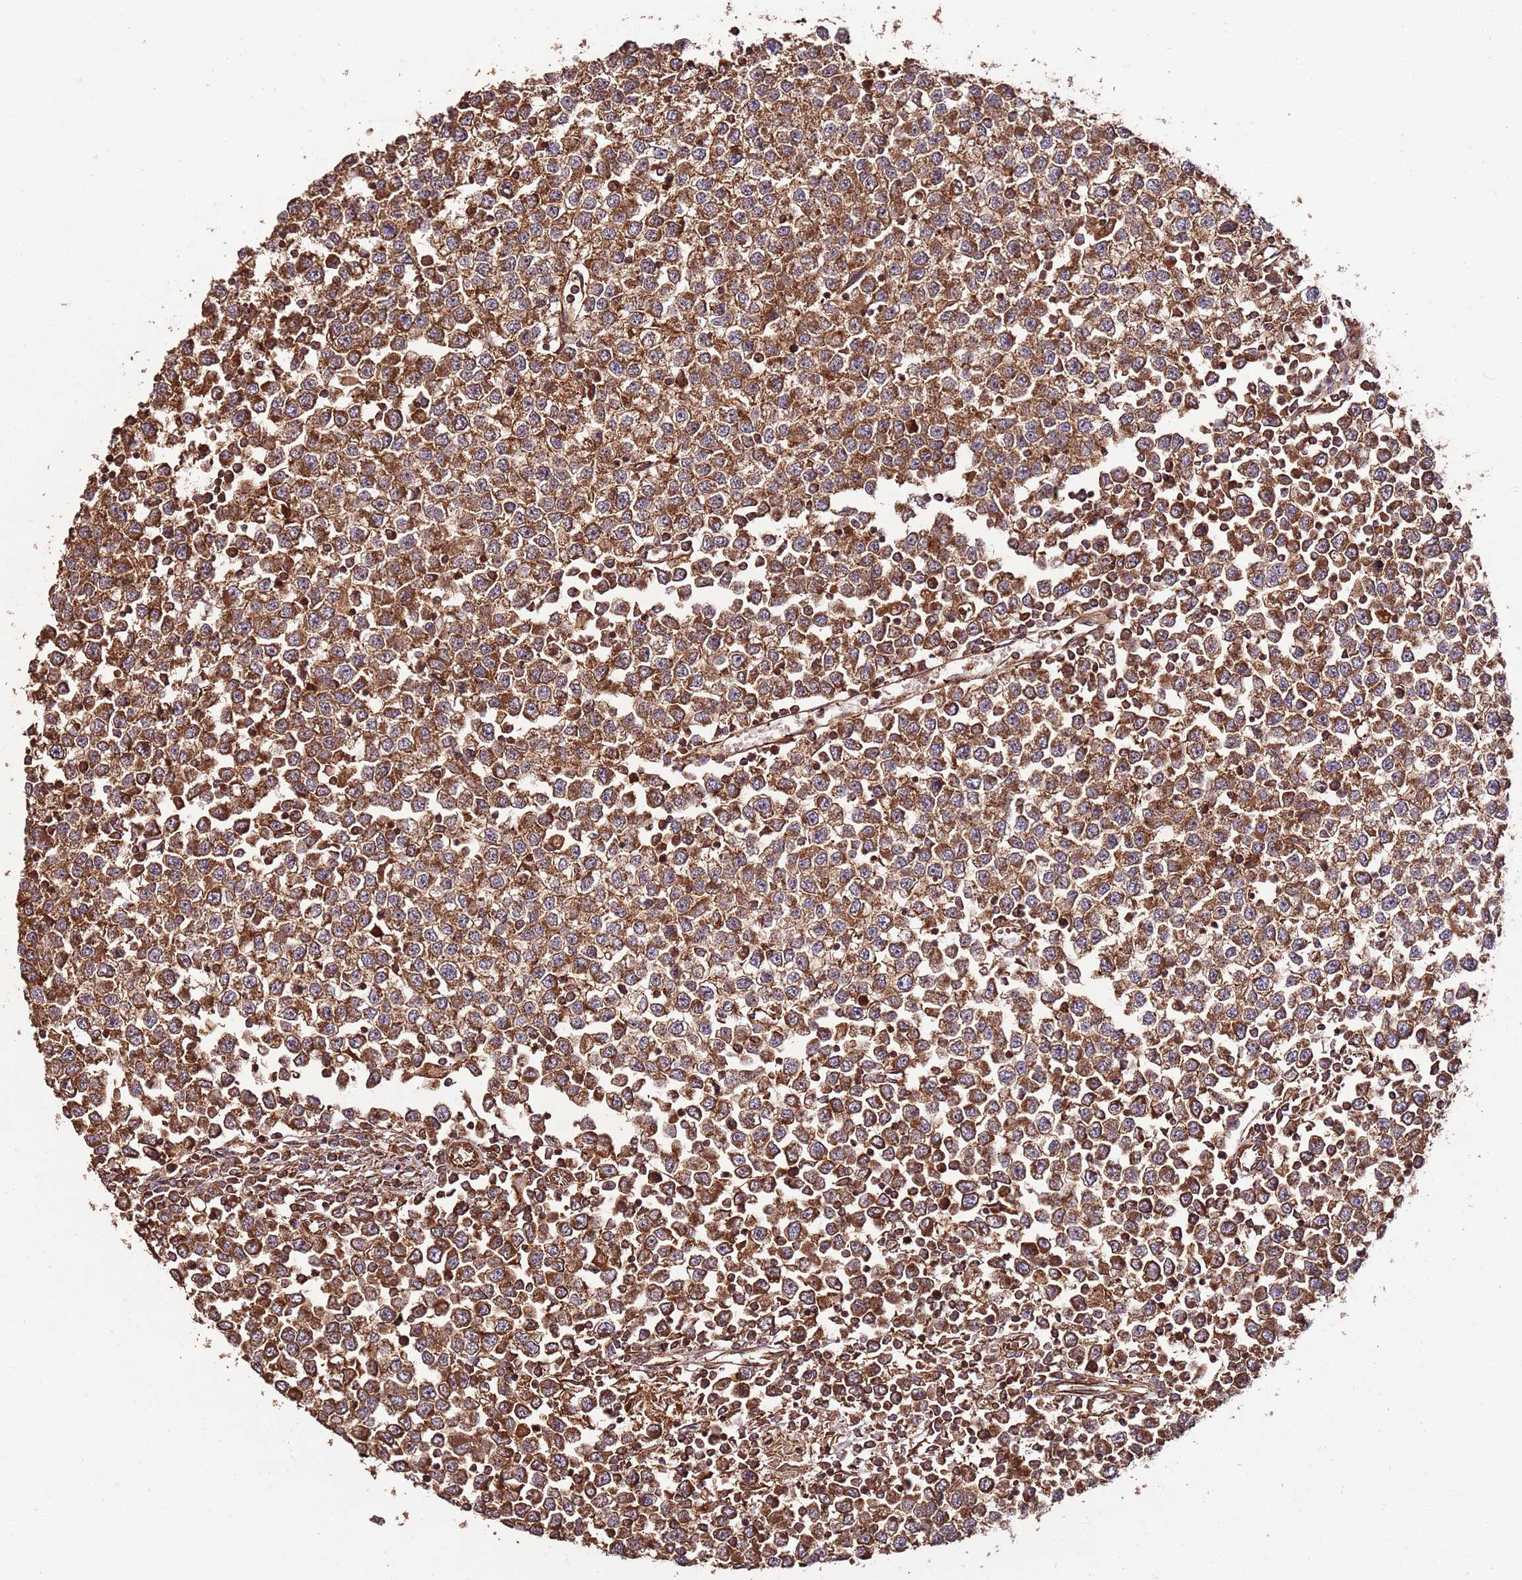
{"staining": {"intensity": "strong", "quantity": ">75%", "location": "cytoplasmic/membranous"}, "tissue": "testis cancer", "cell_type": "Tumor cells", "image_type": "cancer", "snomed": [{"axis": "morphology", "description": "Seminoma, NOS"}, {"axis": "topography", "description": "Testis"}], "caption": "Human testis seminoma stained with a brown dye reveals strong cytoplasmic/membranous positive positivity in about >75% of tumor cells.", "gene": "FAM186A", "patient": {"sex": "male", "age": 65}}